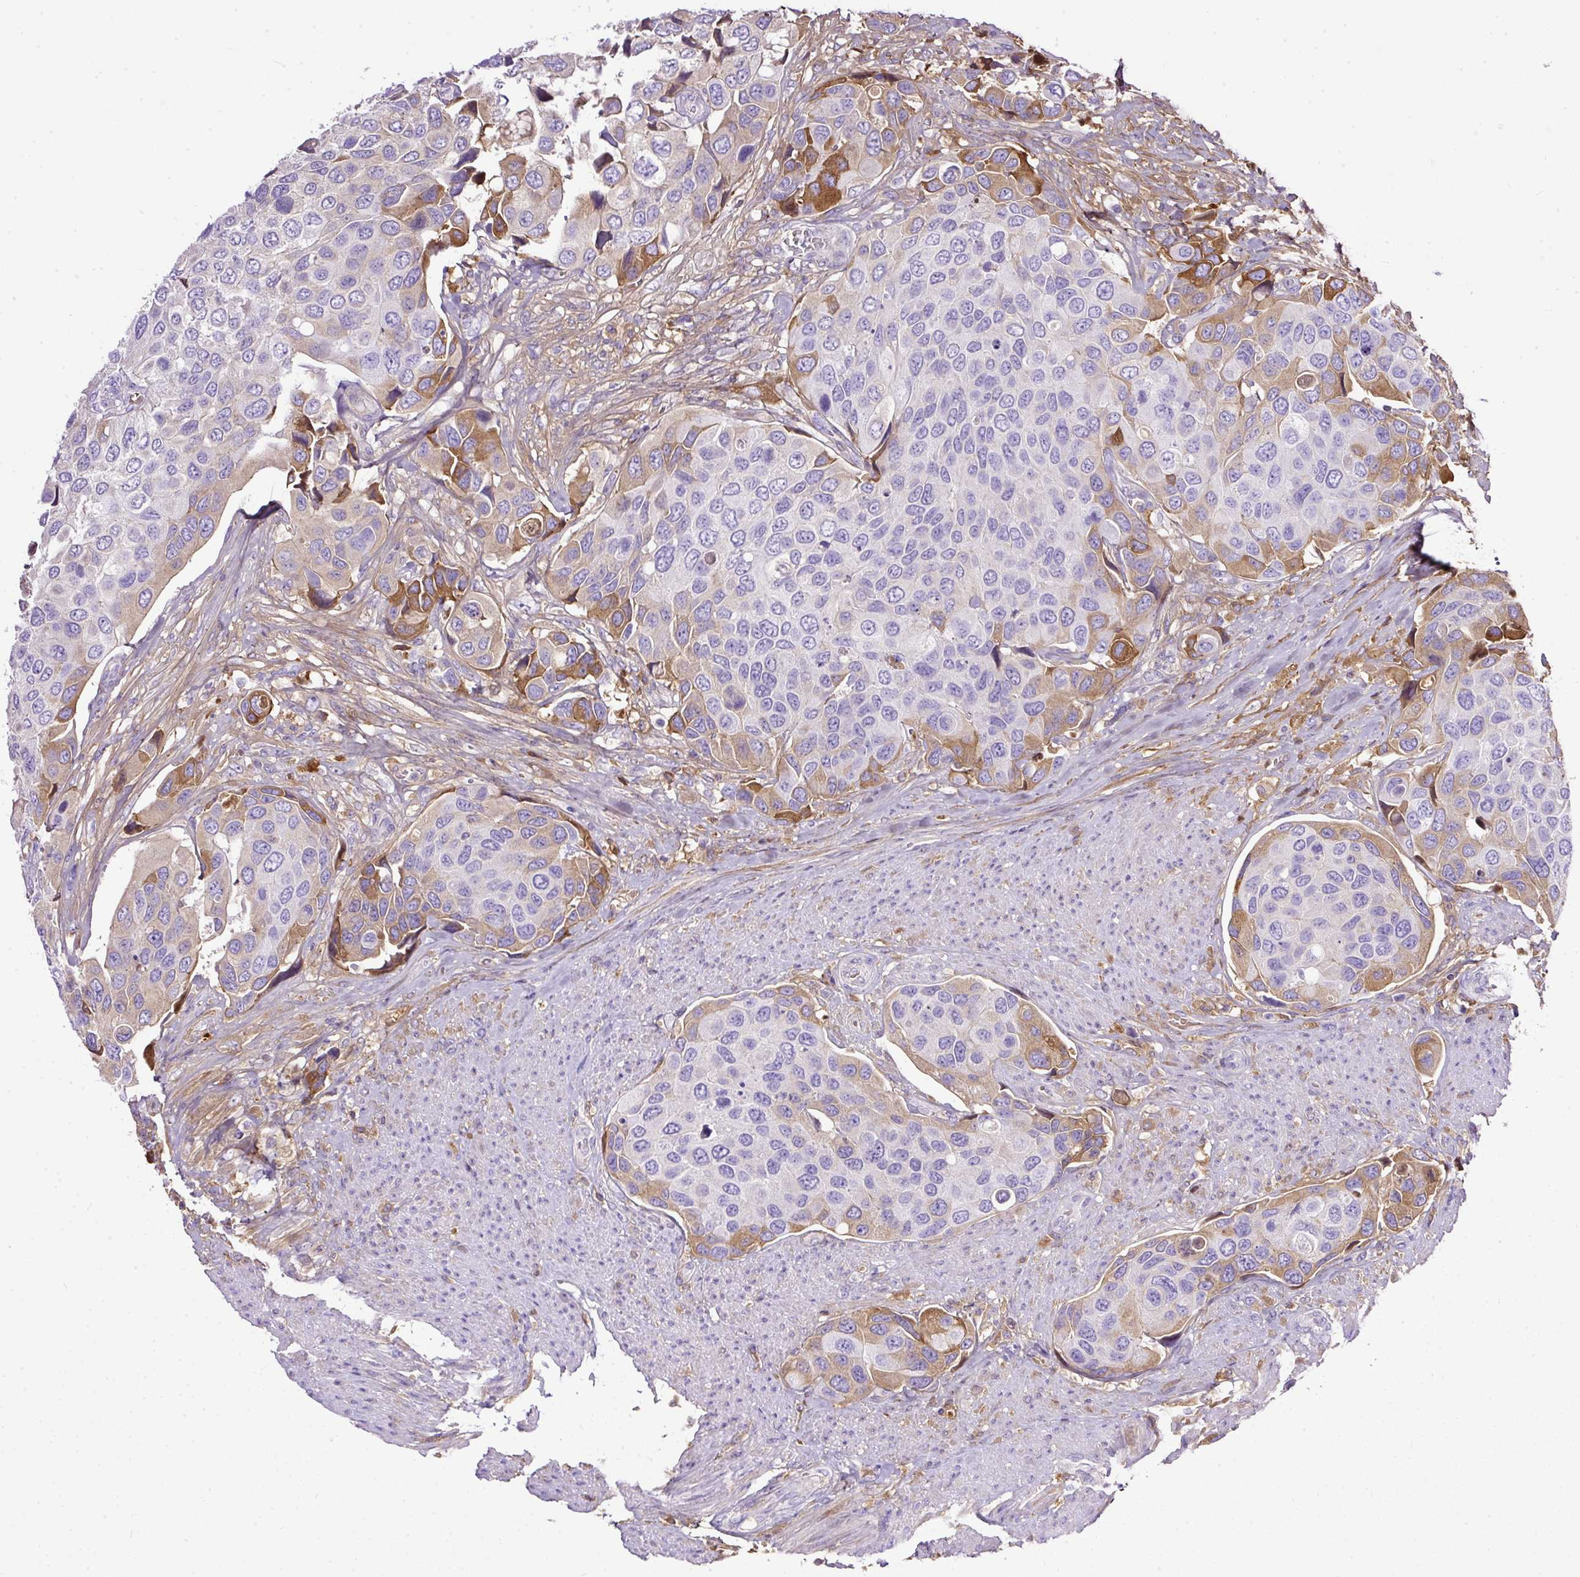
{"staining": {"intensity": "moderate", "quantity": "<25%", "location": "cytoplasmic/membranous"}, "tissue": "urothelial cancer", "cell_type": "Tumor cells", "image_type": "cancer", "snomed": [{"axis": "morphology", "description": "Urothelial carcinoma, High grade"}, {"axis": "topography", "description": "Urinary bladder"}], "caption": "An immunohistochemistry (IHC) photomicrograph of neoplastic tissue is shown. Protein staining in brown shows moderate cytoplasmic/membranous positivity in high-grade urothelial carcinoma within tumor cells. The protein of interest is stained brown, and the nuclei are stained in blue (DAB (3,3'-diaminobenzidine) IHC with brightfield microscopy, high magnification).", "gene": "CLEC3B", "patient": {"sex": "male", "age": 74}}